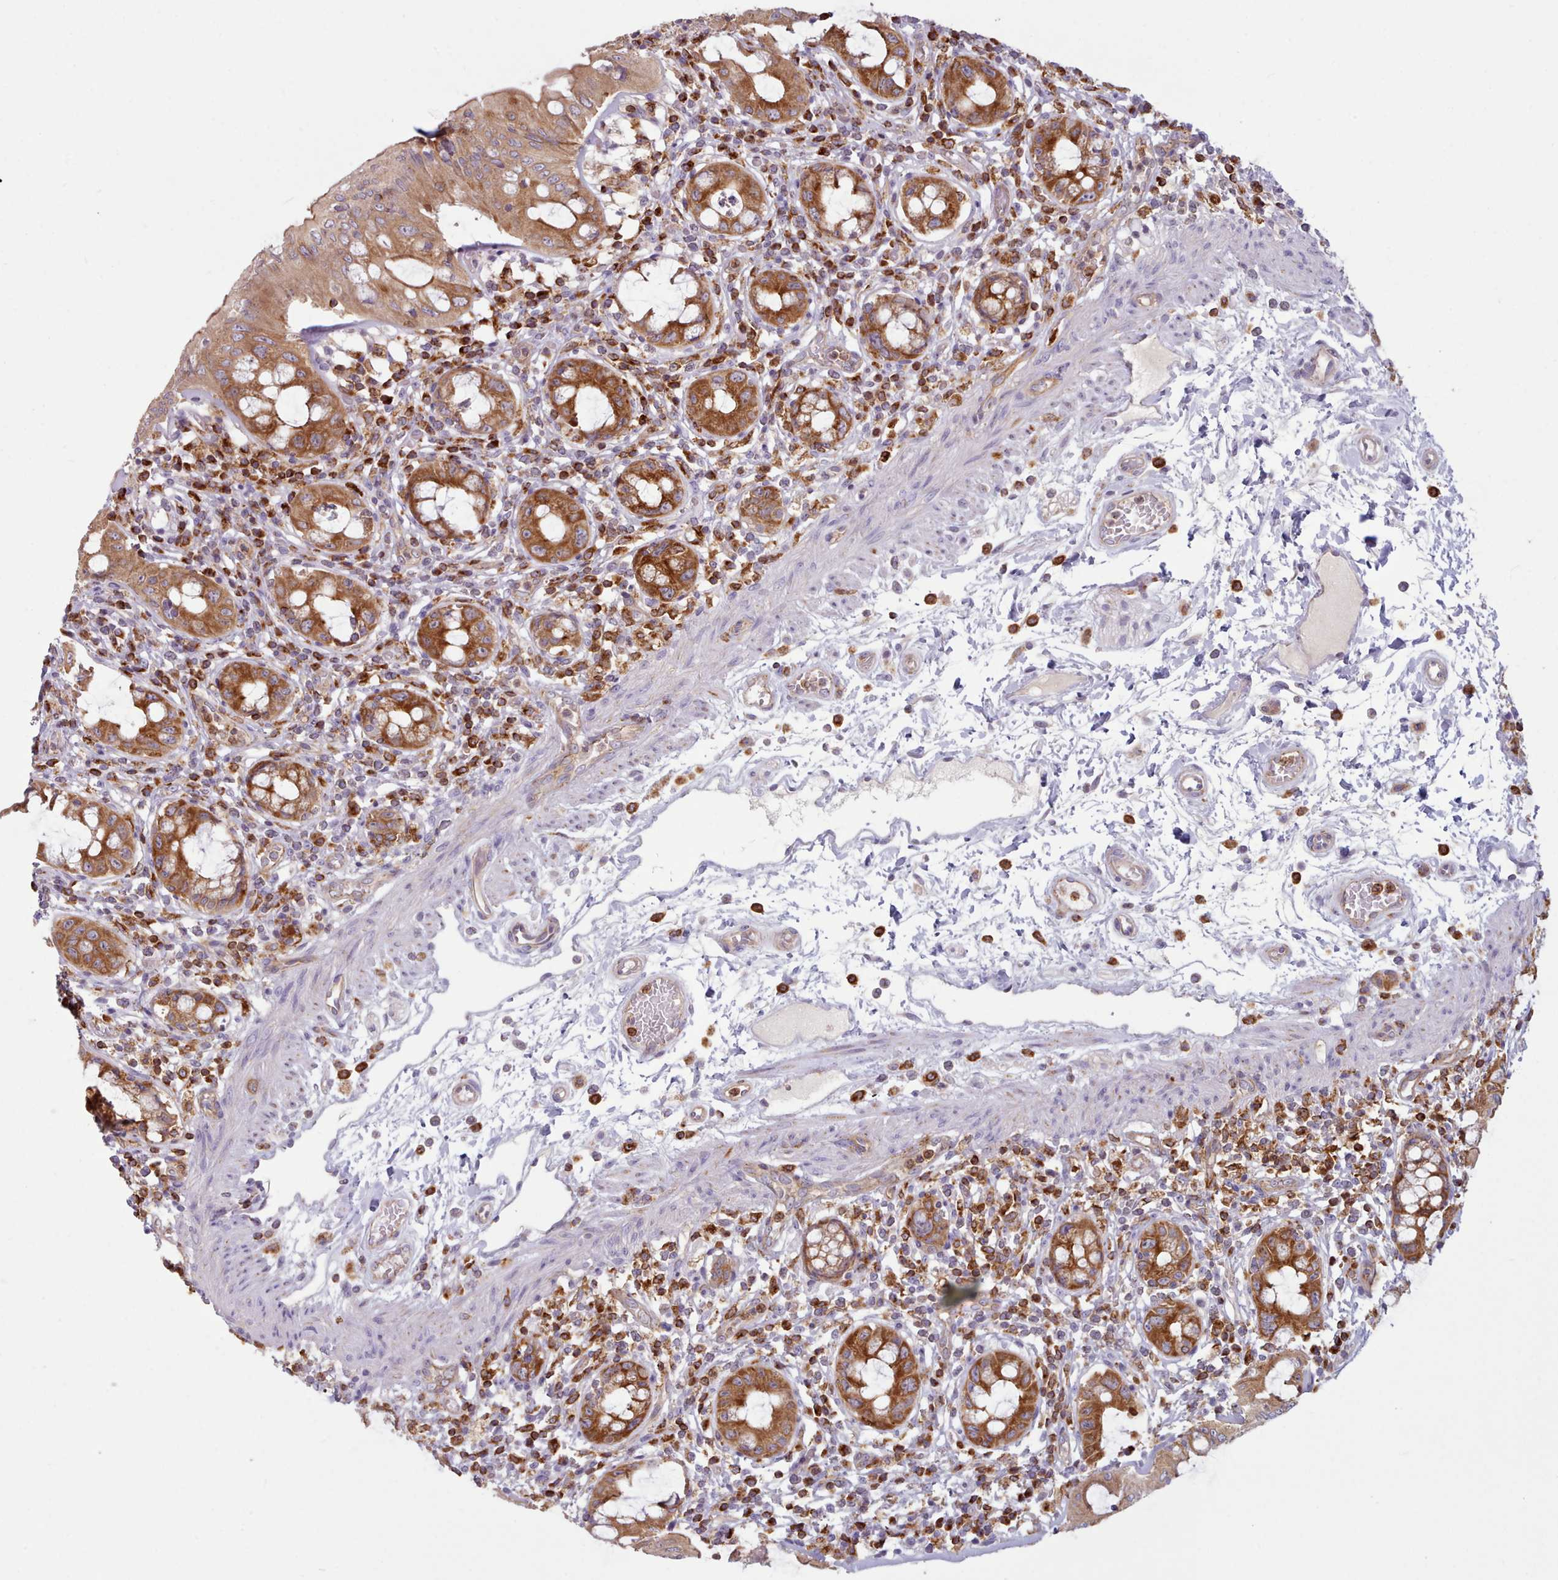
{"staining": {"intensity": "strong", "quantity": ">75%", "location": "cytoplasmic/membranous"}, "tissue": "rectum", "cell_type": "Glandular cells", "image_type": "normal", "snomed": [{"axis": "morphology", "description": "Normal tissue, NOS"}, {"axis": "topography", "description": "Rectum"}], "caption": "Immunohistochemistry (IHC) micrograph of benign rectum: rectum stained using IHC shows high levels of strong protein expression localized specifically in the cytoplasmic/membranous of glandular cells, appearing as a cytoplasmic/membranous brown color.", "gene": "CRYBG1", "patient": {"sex": "female", "age": 57}}